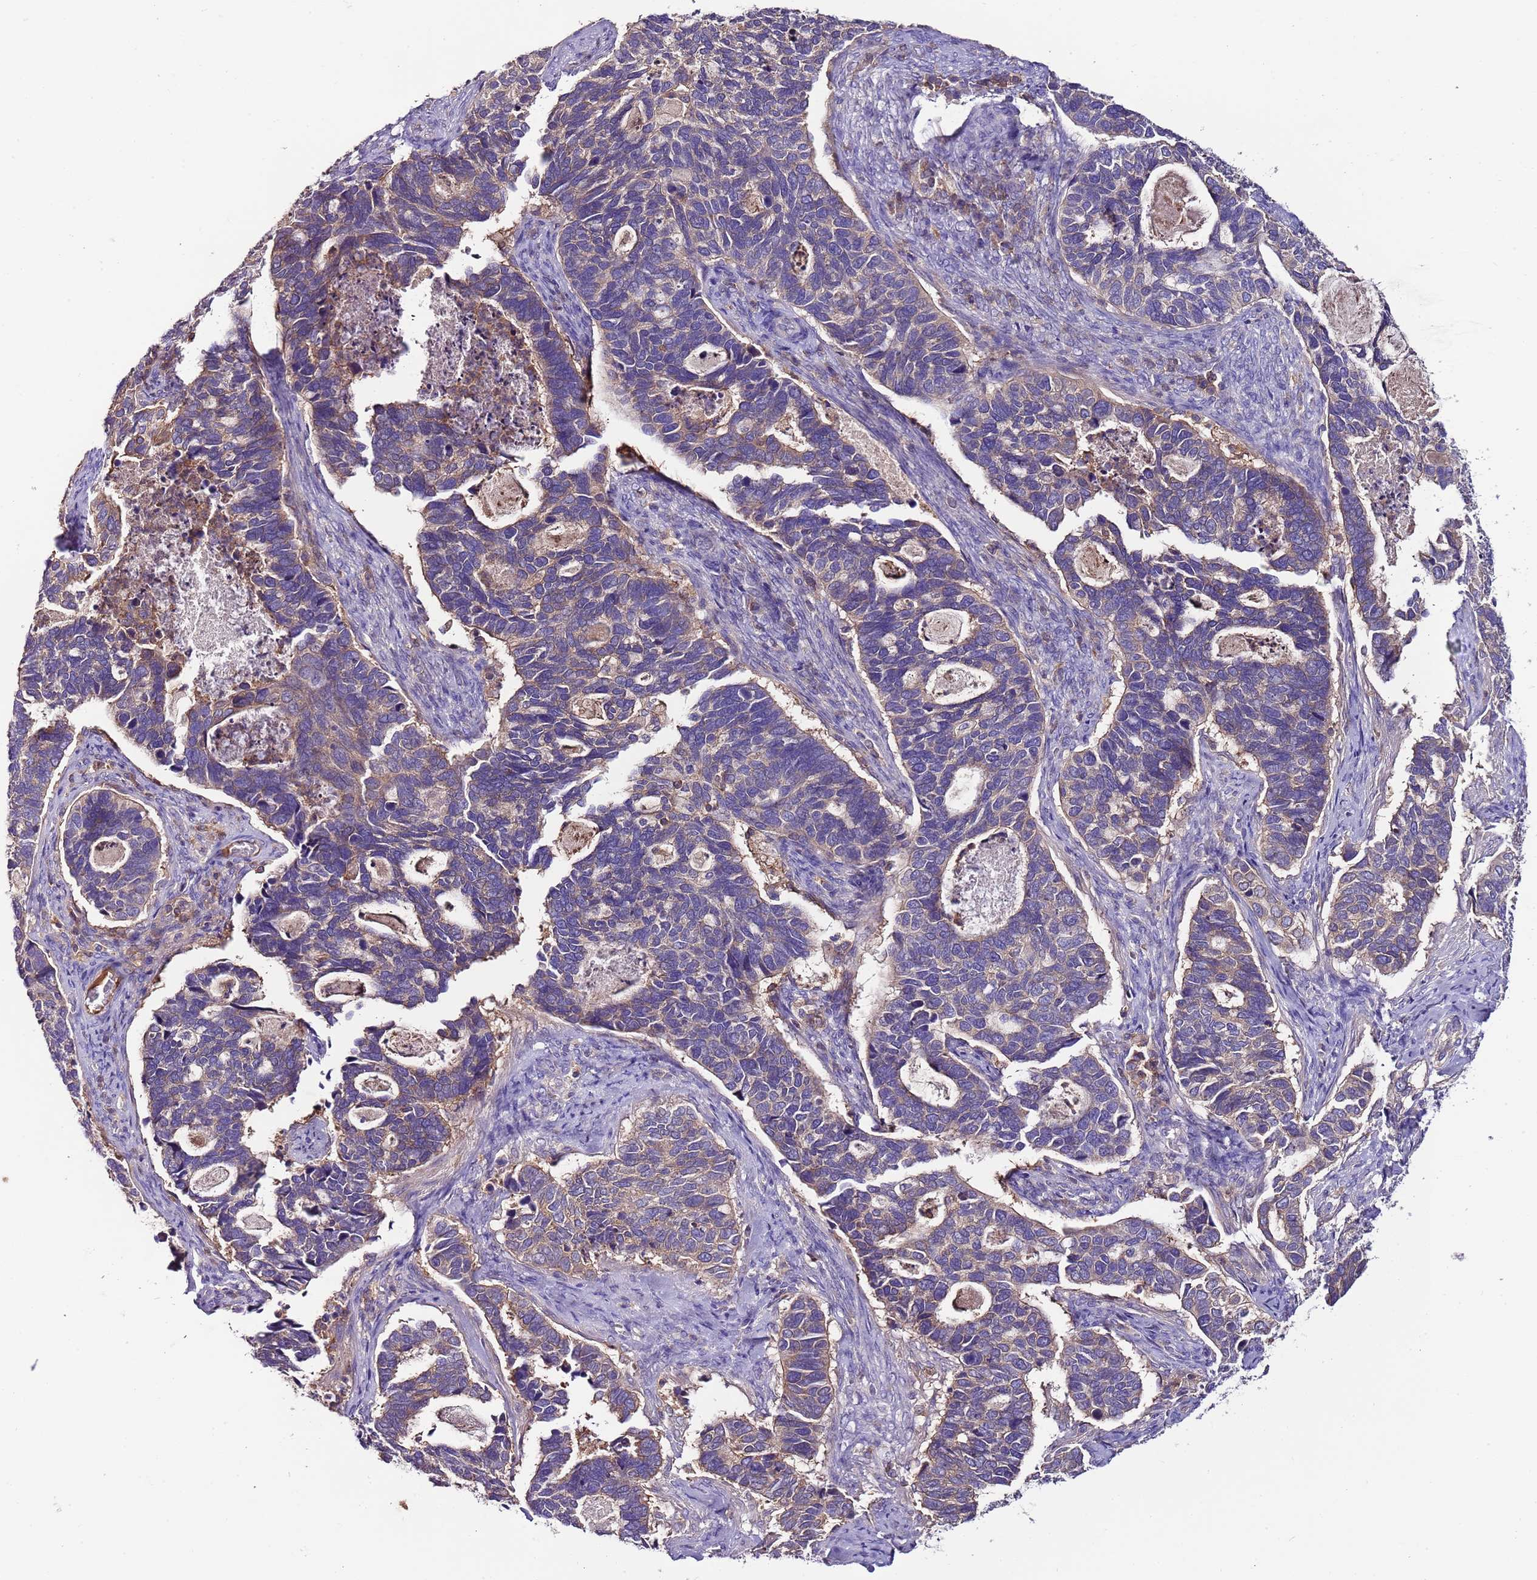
{"staining": {"intensity": "weak", "quantity": "25%-75%", "location": "cytoplasmic/membranous"}, "tissue": "cervical cancer", "cell_type": "Tumor cells", "image_type": "cancer", "snomed": [{"axis": "morphology", "description": "Squamous cell carcinoma, NOS"}, {"axis": "topography", "description": "Cervix"}], "caption": "DAB immunohistochemical staining of squamous cell carcinoma (cervical) displays weak cytoplasmic/membranous protein positivity in approximately 25%-75% of tumor cells.", "gene": "IGIP", "patient": {"sex": "female", "age": 38}}